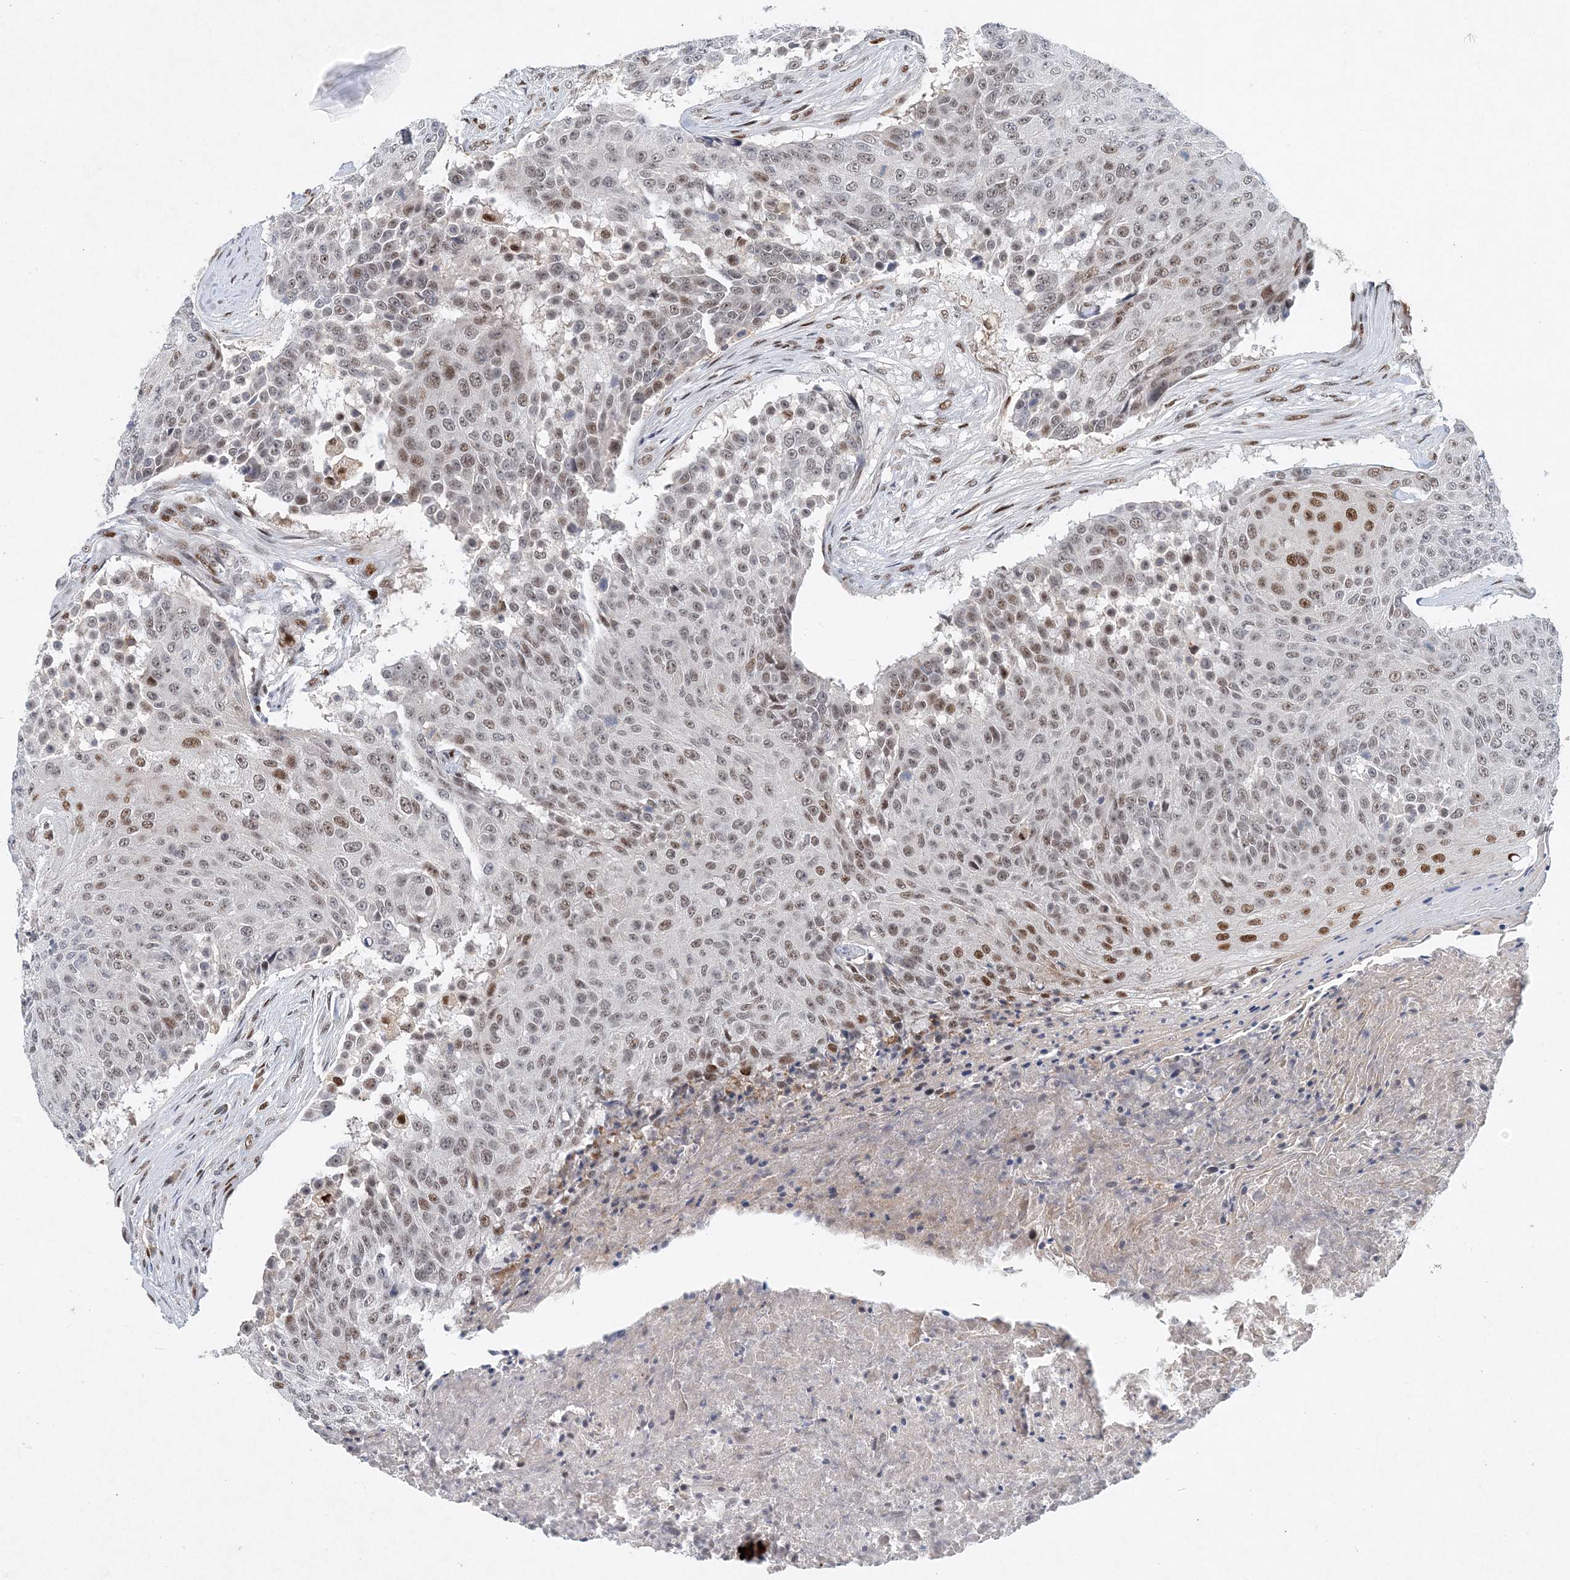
{"staining": {"intensity": "strong", "quantity": "<25%", "location": "nuclear"}, "tissue": "urothelial cancer", "cell_type": "Tumor cells", "image_type": "cancer", "snomed": [{"axis": "morphology", "description": "Urothelial carcinoma, High grade"}, {"axis": "topography", "description": "Urinary bladder"}], "caption": "Urothelial cancer tissue exhibits strong nuclear positivity in about <25% of tumor cells, visualized by immunohistochemistry. Nuclei are stained in blue.", "gene": "KPNA4", "patient": {"sex": "female", "age": 63}}